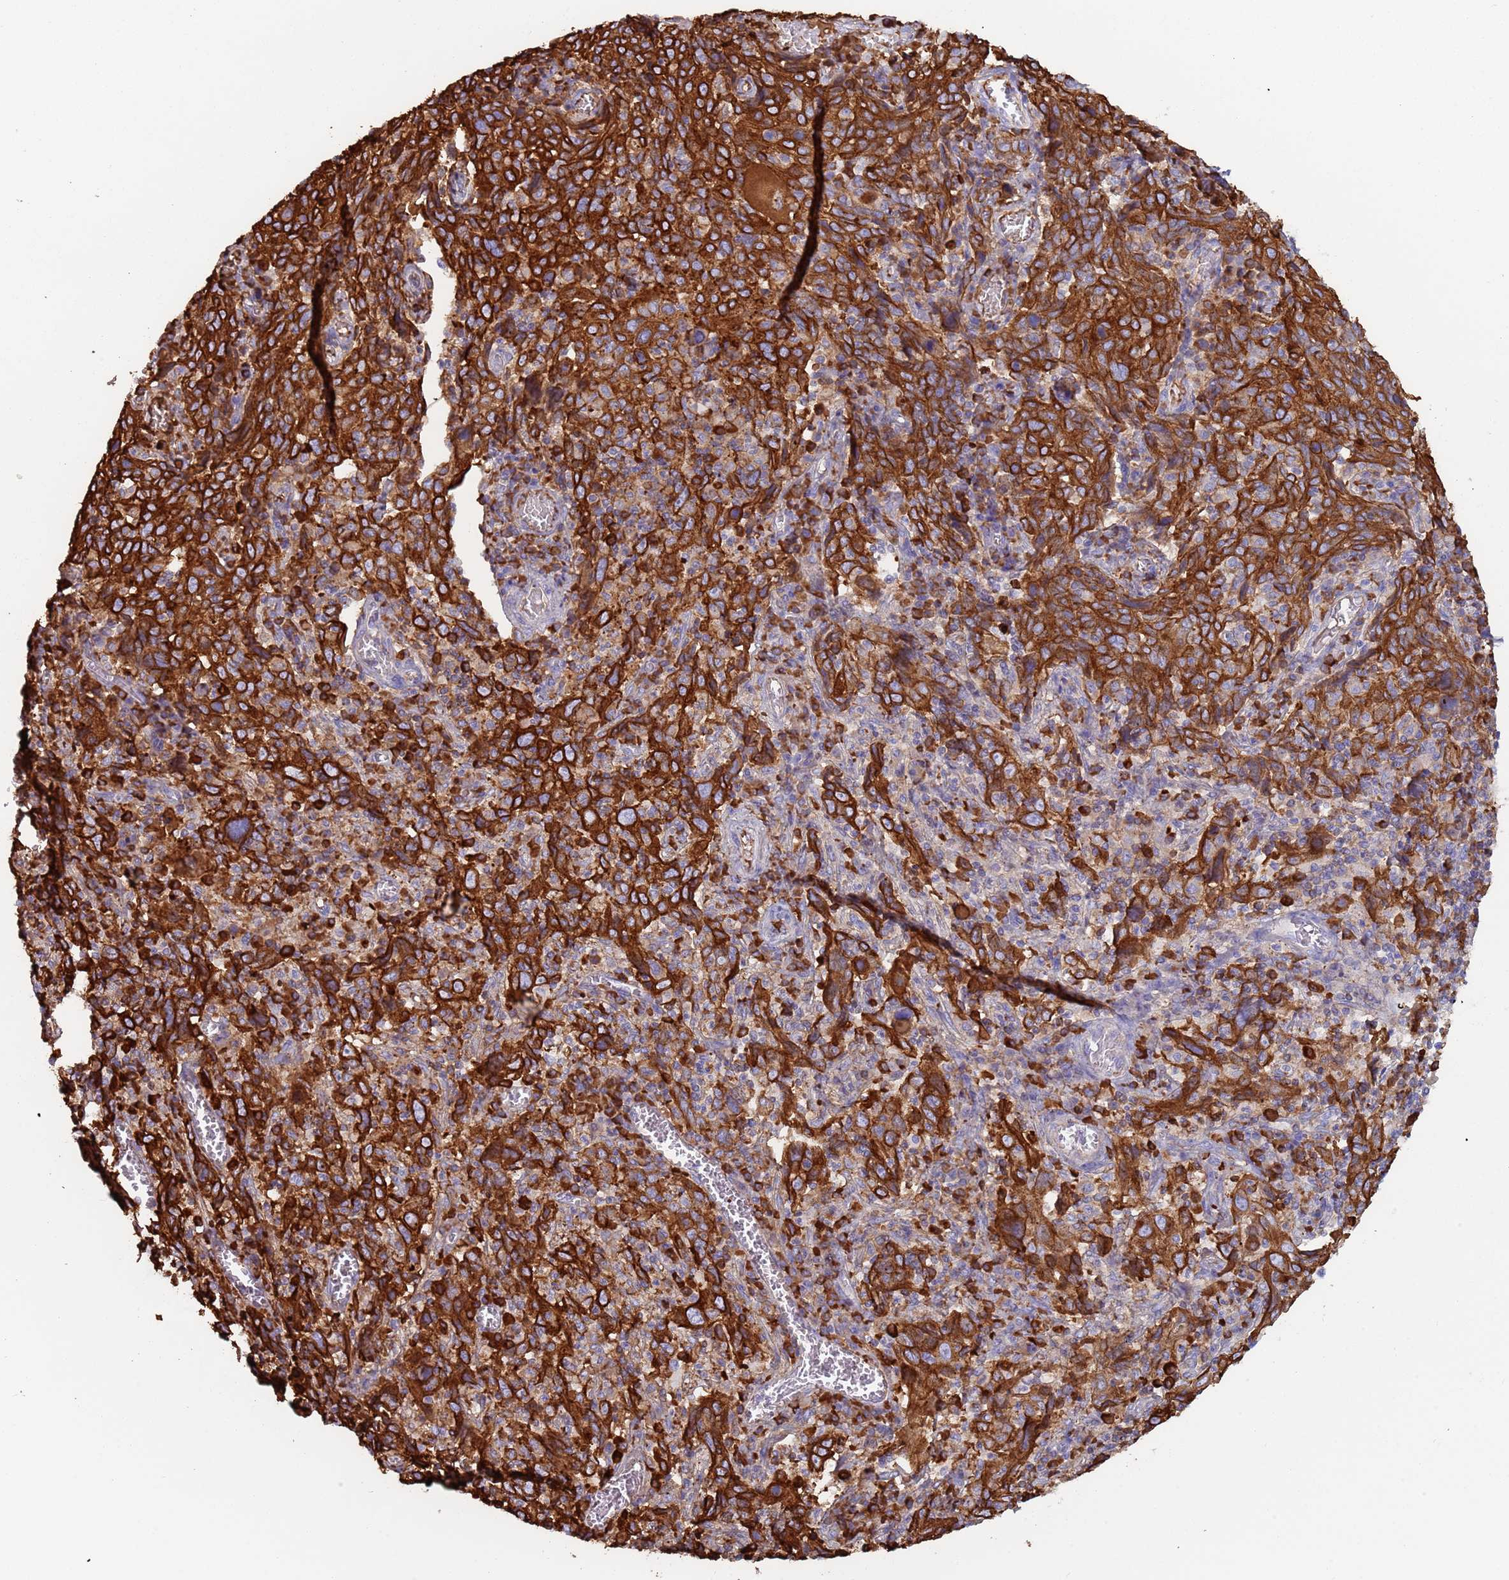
{"staining": {"intensity": "strong", "quantity": ">75%", "location": "cytoplasmic/membranous"}, "tissue": "cervical cancer", "cell_type": "Tumor cells", "image_type": "cancer", "snomed": [{"axis": "morphology", "description": "Squamous cell carcinoma, NOS"}, {"axis": "topography", "description": "Cervix"}], "caption": "A high-resolution histopathology image shows immunohistochemistry (IHC) staining of cervical cancer, which demonstrates strong cytoplasmic/membranous expression in approximately >75% of tumor cells.", "gene": "CYSLTR2", "patient": {"sex": "female", "age": 46}}